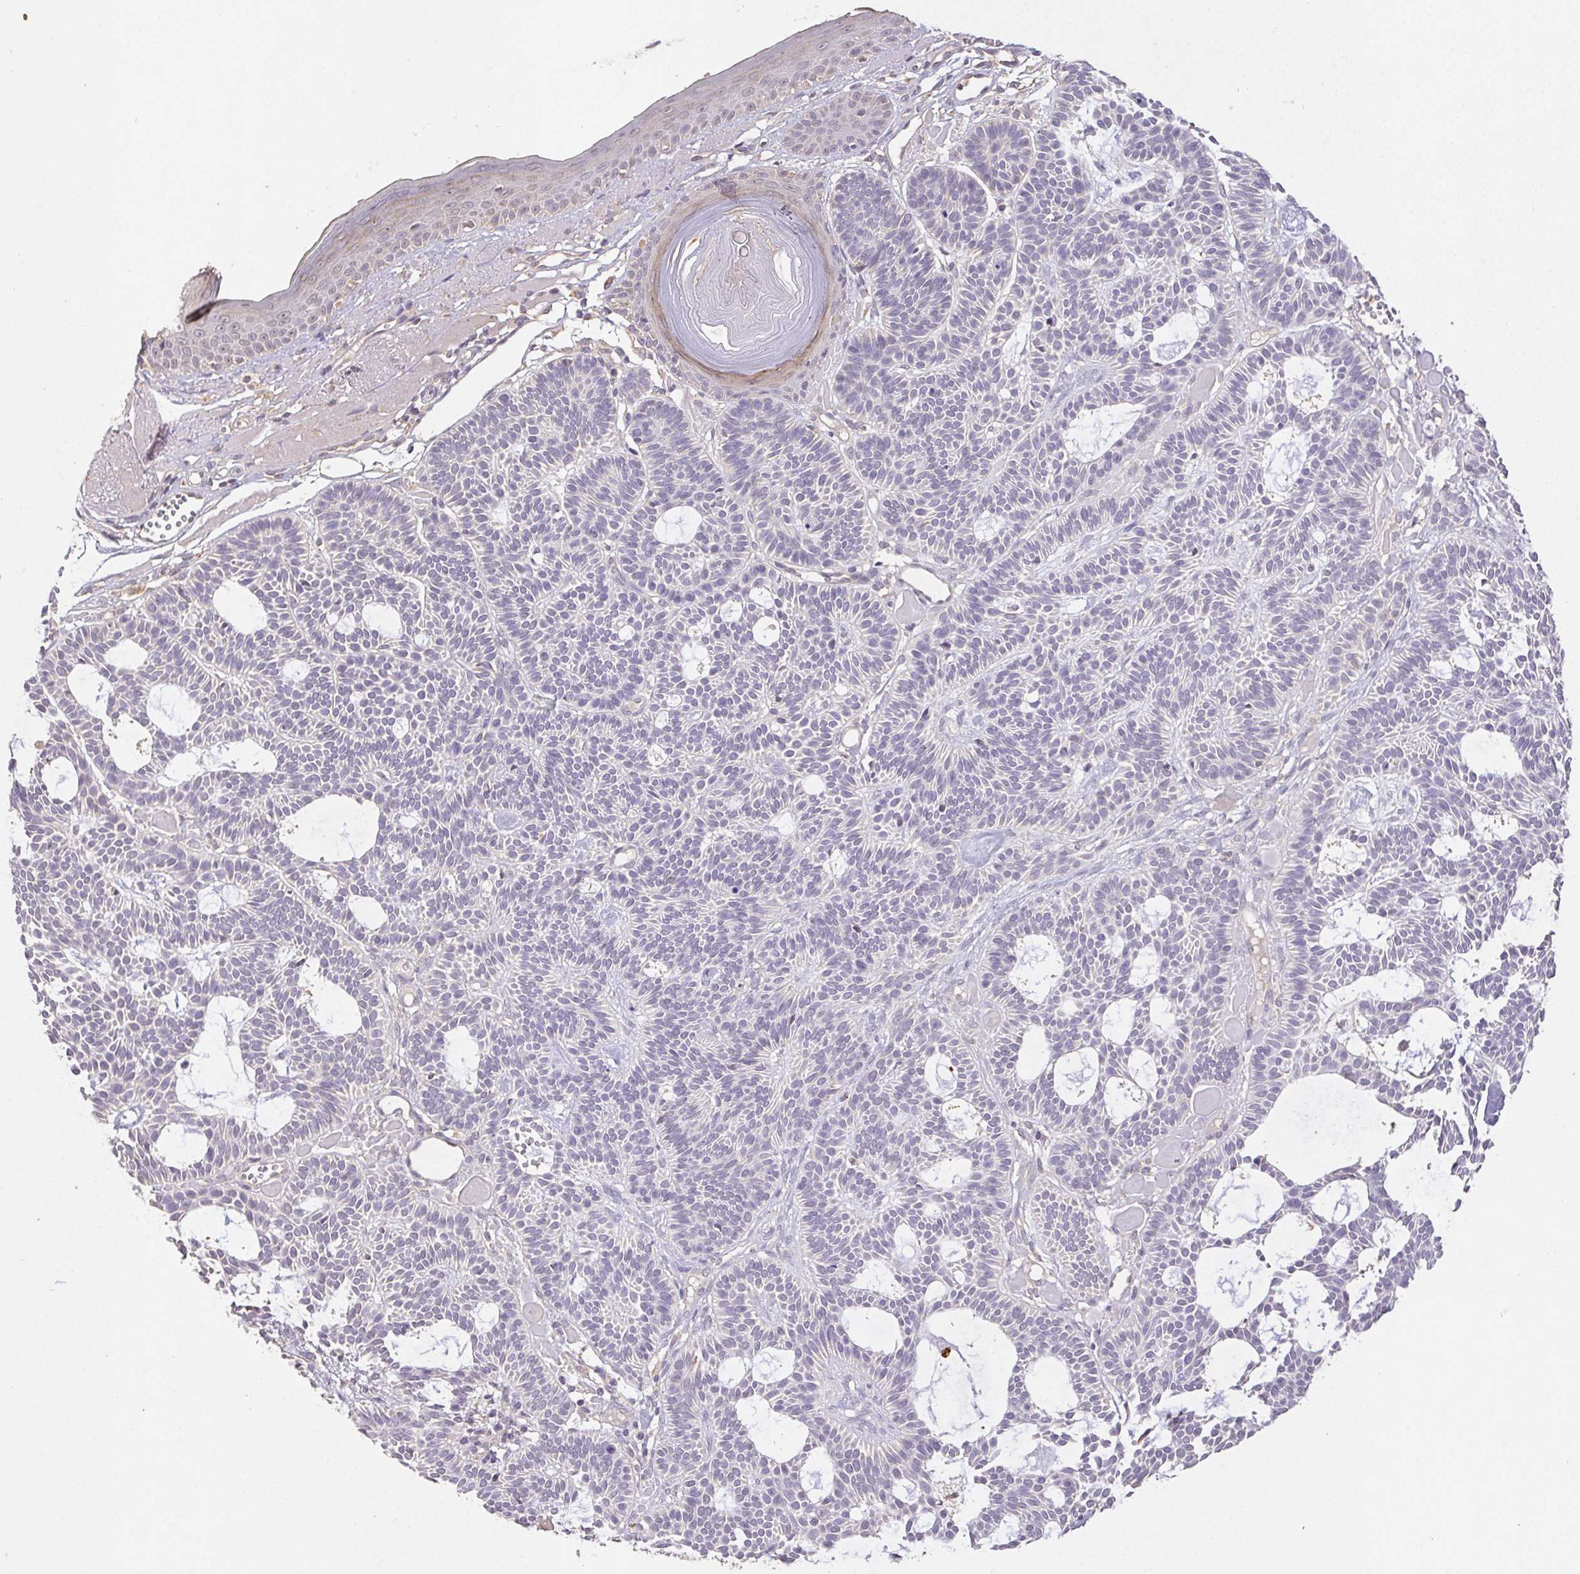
{"staining": {"intensity": "negative", "quantity": "none", "location": "none"}, "tissue": "skin cancer", "cell_type": "Tumor cells", "image_type": "cancer", "snomed": [{"axis": "morphology", "description": "Basal cell carcinoma"}, {"axis": "topography", "description": "Skin"}], "caption": "Immunohistochemistry image of human skin cancer (basal cell carcinoma) stained for a protein (brown), which demonstrates no expression in tumor cells.", "gene": "RAB11A", "patient": {"sex": "male", "age": 85}}